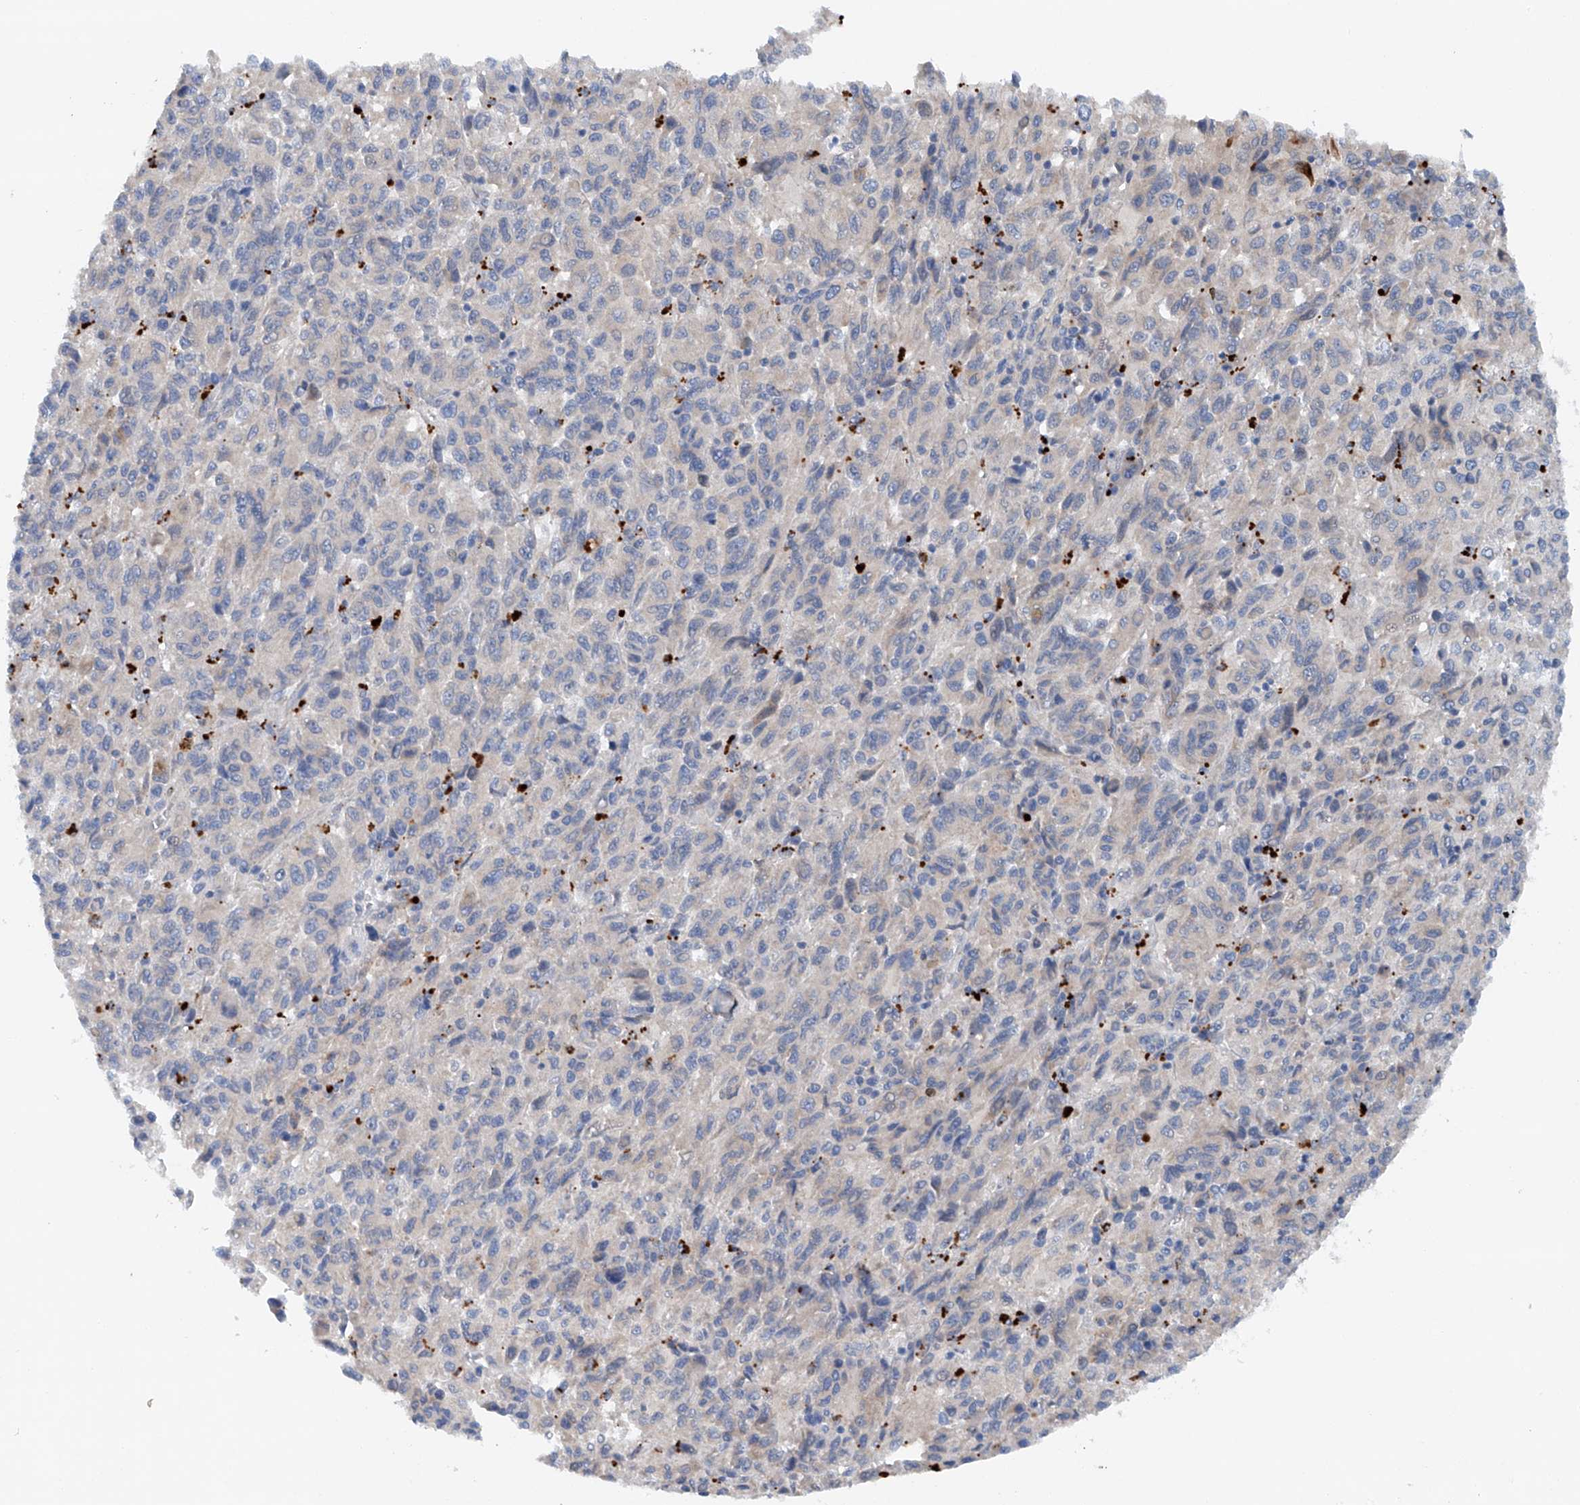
{"staining": {"intensity": "negative", "quantity": "none", "location": "none"}, "tissue": "melanoma", "cell_type": "Tumor cells", "image_type": "cancer", "snomed": [{"axis": "morphology", "description": "Malignant melanoma, Metastatic site"}, {"axis": "topography", "description": "Lung"}], "caption": "High power microscopy image of an immunohistochemistry micrograph of melanoma, revealing no significant staining in tumor cells. Brightfield microscopy of immunohistochemistry (IHC) stained with DAB (3,3'-diaminobenzidine) (brown) and hematoxylin (blue), captured at high magnification.", "gene": "CEP85L", "patient": {"sex": "male", "age": 64}}